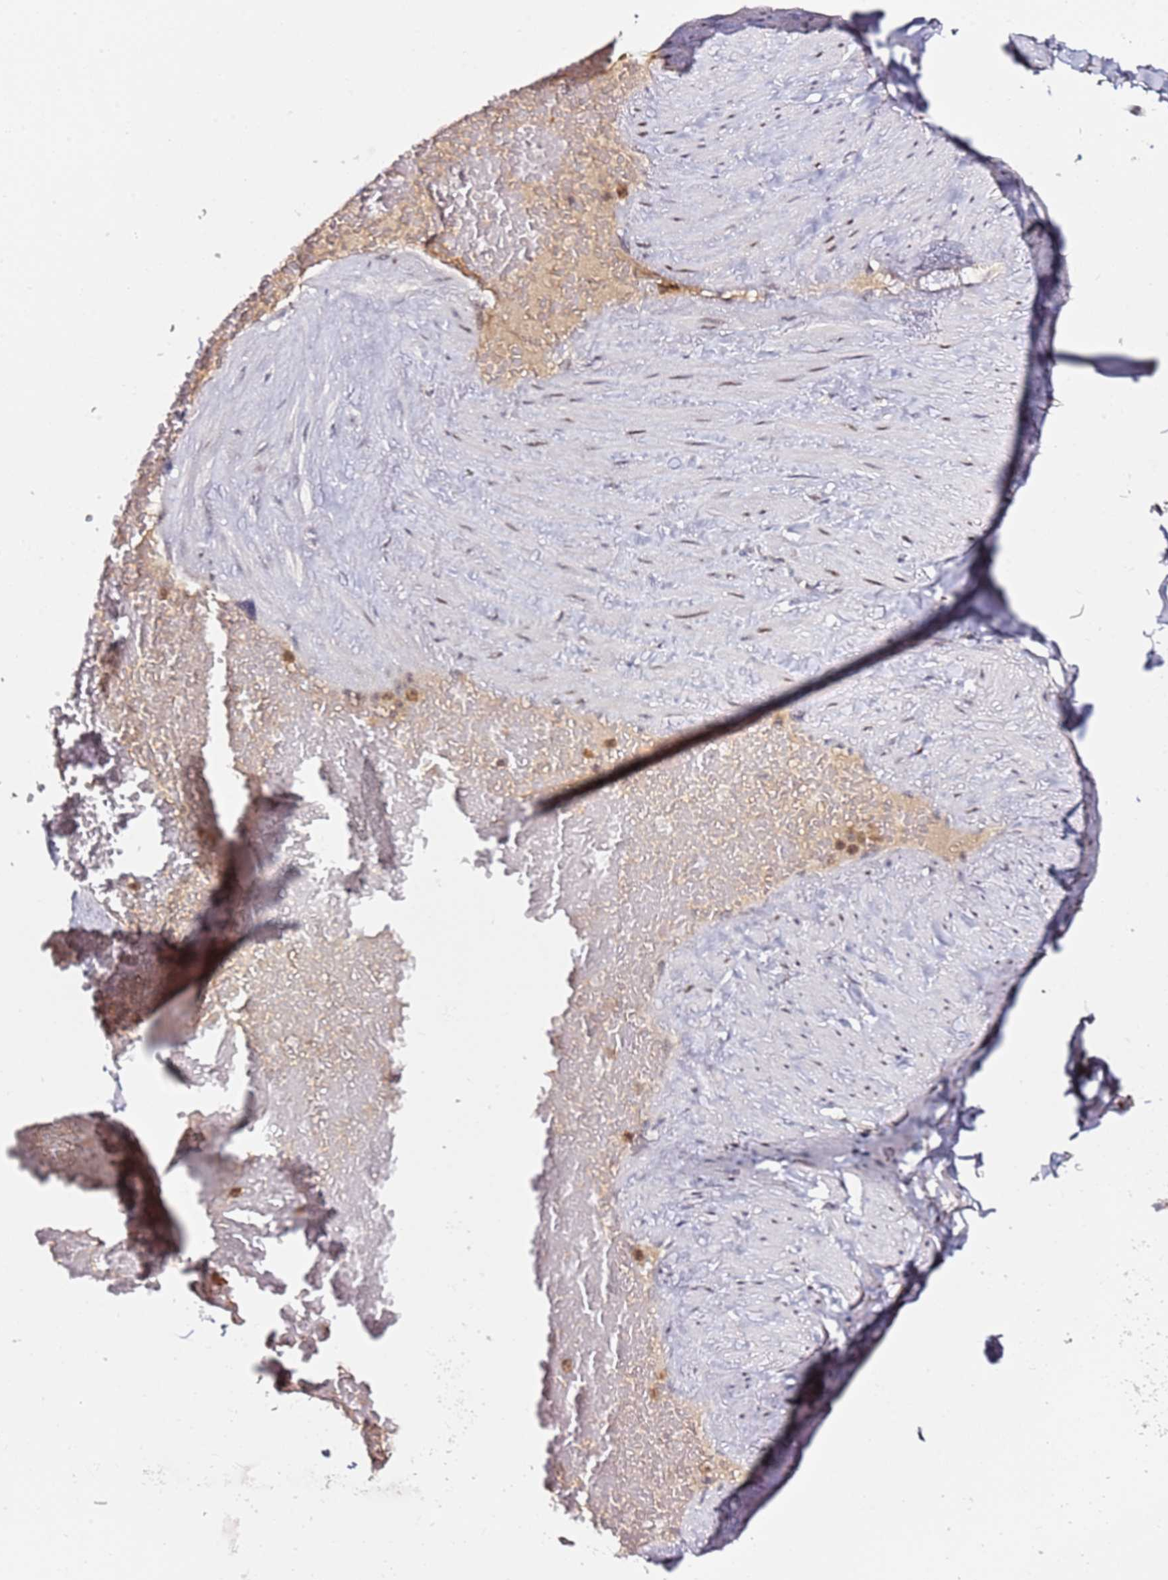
{"staining": {"intensity": "weak", "quantity": "25%-75%", "location": "nuclear"}, "tissue": "soft tissue", "cell_type": "Chondrocytes", "image_type": "normal", "snomed": [{"axis": "morphology", "description": "Normal tissue, NOS"}, {"axis": "topography", "description": "Soft tissue"}, {"axis": "topography", "description": "Vascular tissue"}], "caption": "A brown stain labels weak nuclear expression of a protein in chondrocytes of benign human soft tissue. (Brightfield microscopy of DAB IHC at high magnification).", "gene": "FCF1", "patient": {"sex": "male", "age": 54}}